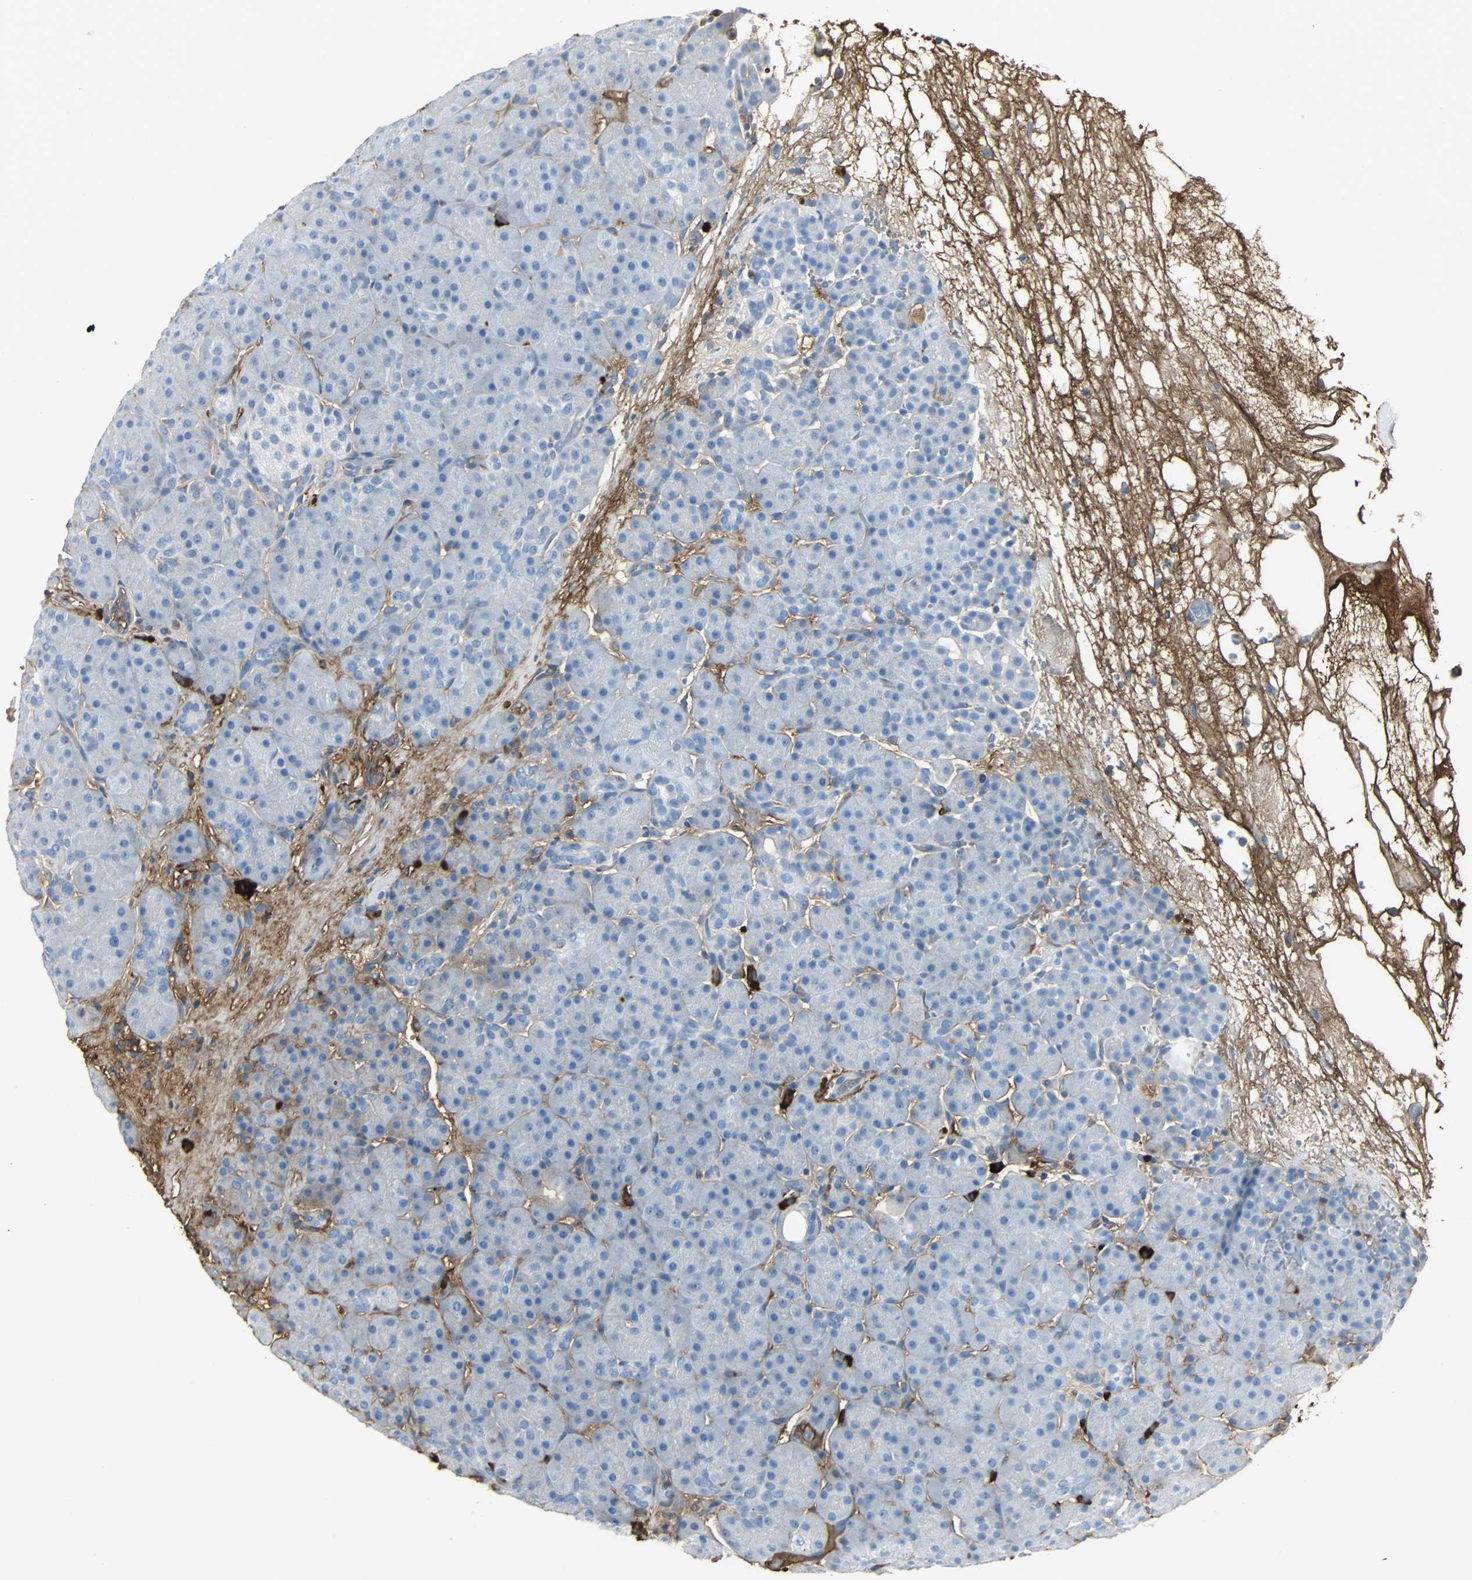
{"staining": {"intensity": "weak", "quantity": "<25%", "location": "cytoplasmic/membranous"}, "tissue": "pancreas", "cell_type": "Exocrine glandular cells", "image_type": "normal", "snomed": [{"axis": "morphology", "description": "Normal tissue, NOS"}, {"axis": "topography", "description": "Pancreas"}], "caption": "This is a histopathology image of IHC staining of benign pancreas, which shows no positivity in exocrine glandular cells. The staining was performed using DAB (3,3'-diaminobenzidine) to visualize the protein expression in brown, while the nuclei were stained in blue with hematoxylin (Magnification: 20x).", "gene": "IGHA1", "patient": {"sex": "male", "age": 66}}